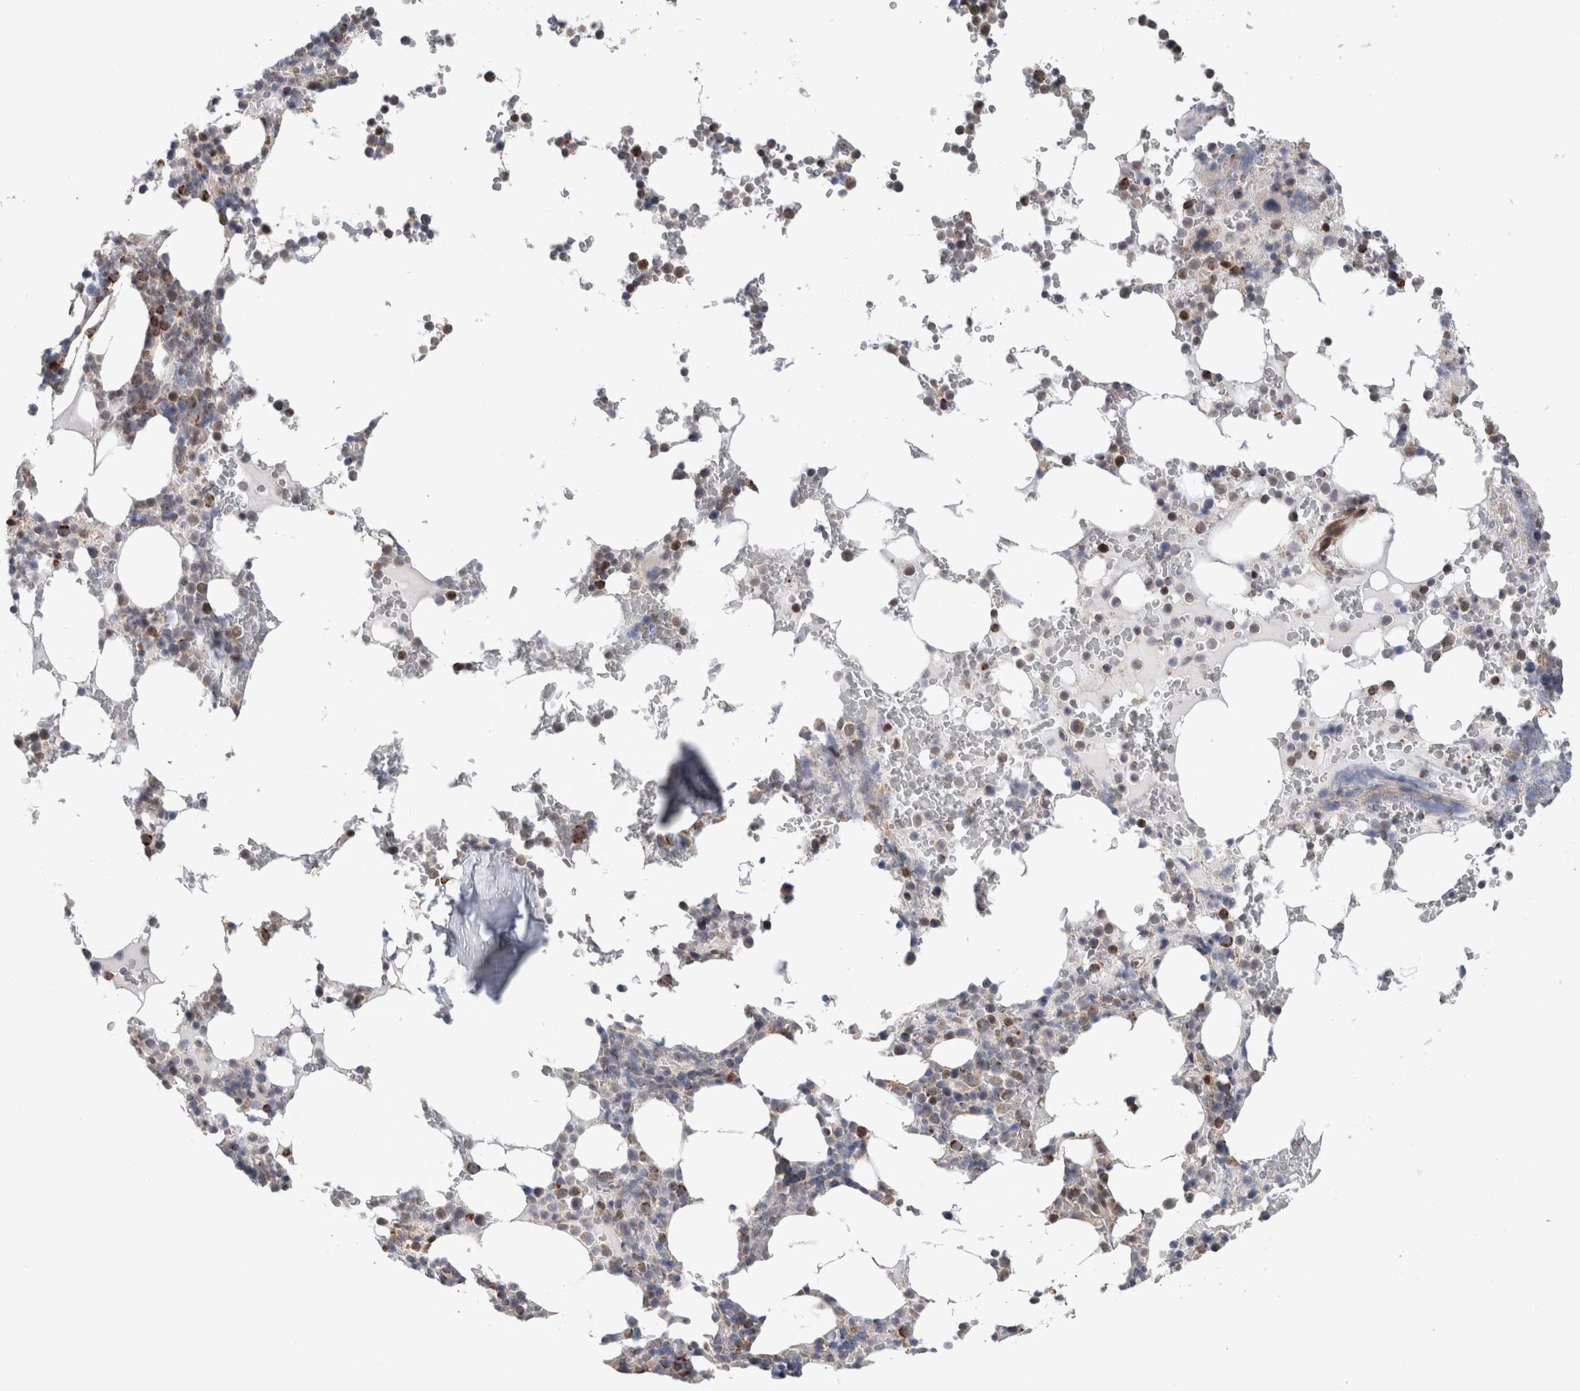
{"staining": {"intensity": "moderate", "quantity": "<25%", "location": "cytoplasmic/membranous"}, "tissue": "bone marrow", "cell_type": "Hematopoietic cells", "image_type": "normal", "snomed": [{"axis": "morphology", "description": "Normal tissue, NOS"}, {"axis": "topography", "description": "Bone marrow"}], "caption": "Immunohistochemical staining of normal human bone marrow reveals <25% levels of moderate cytoplasmic/membranous protein staining in about <25% of hematopoietic cells.", "gene": "MRPL37", "patient": {"sex": "male", "age": 58}}